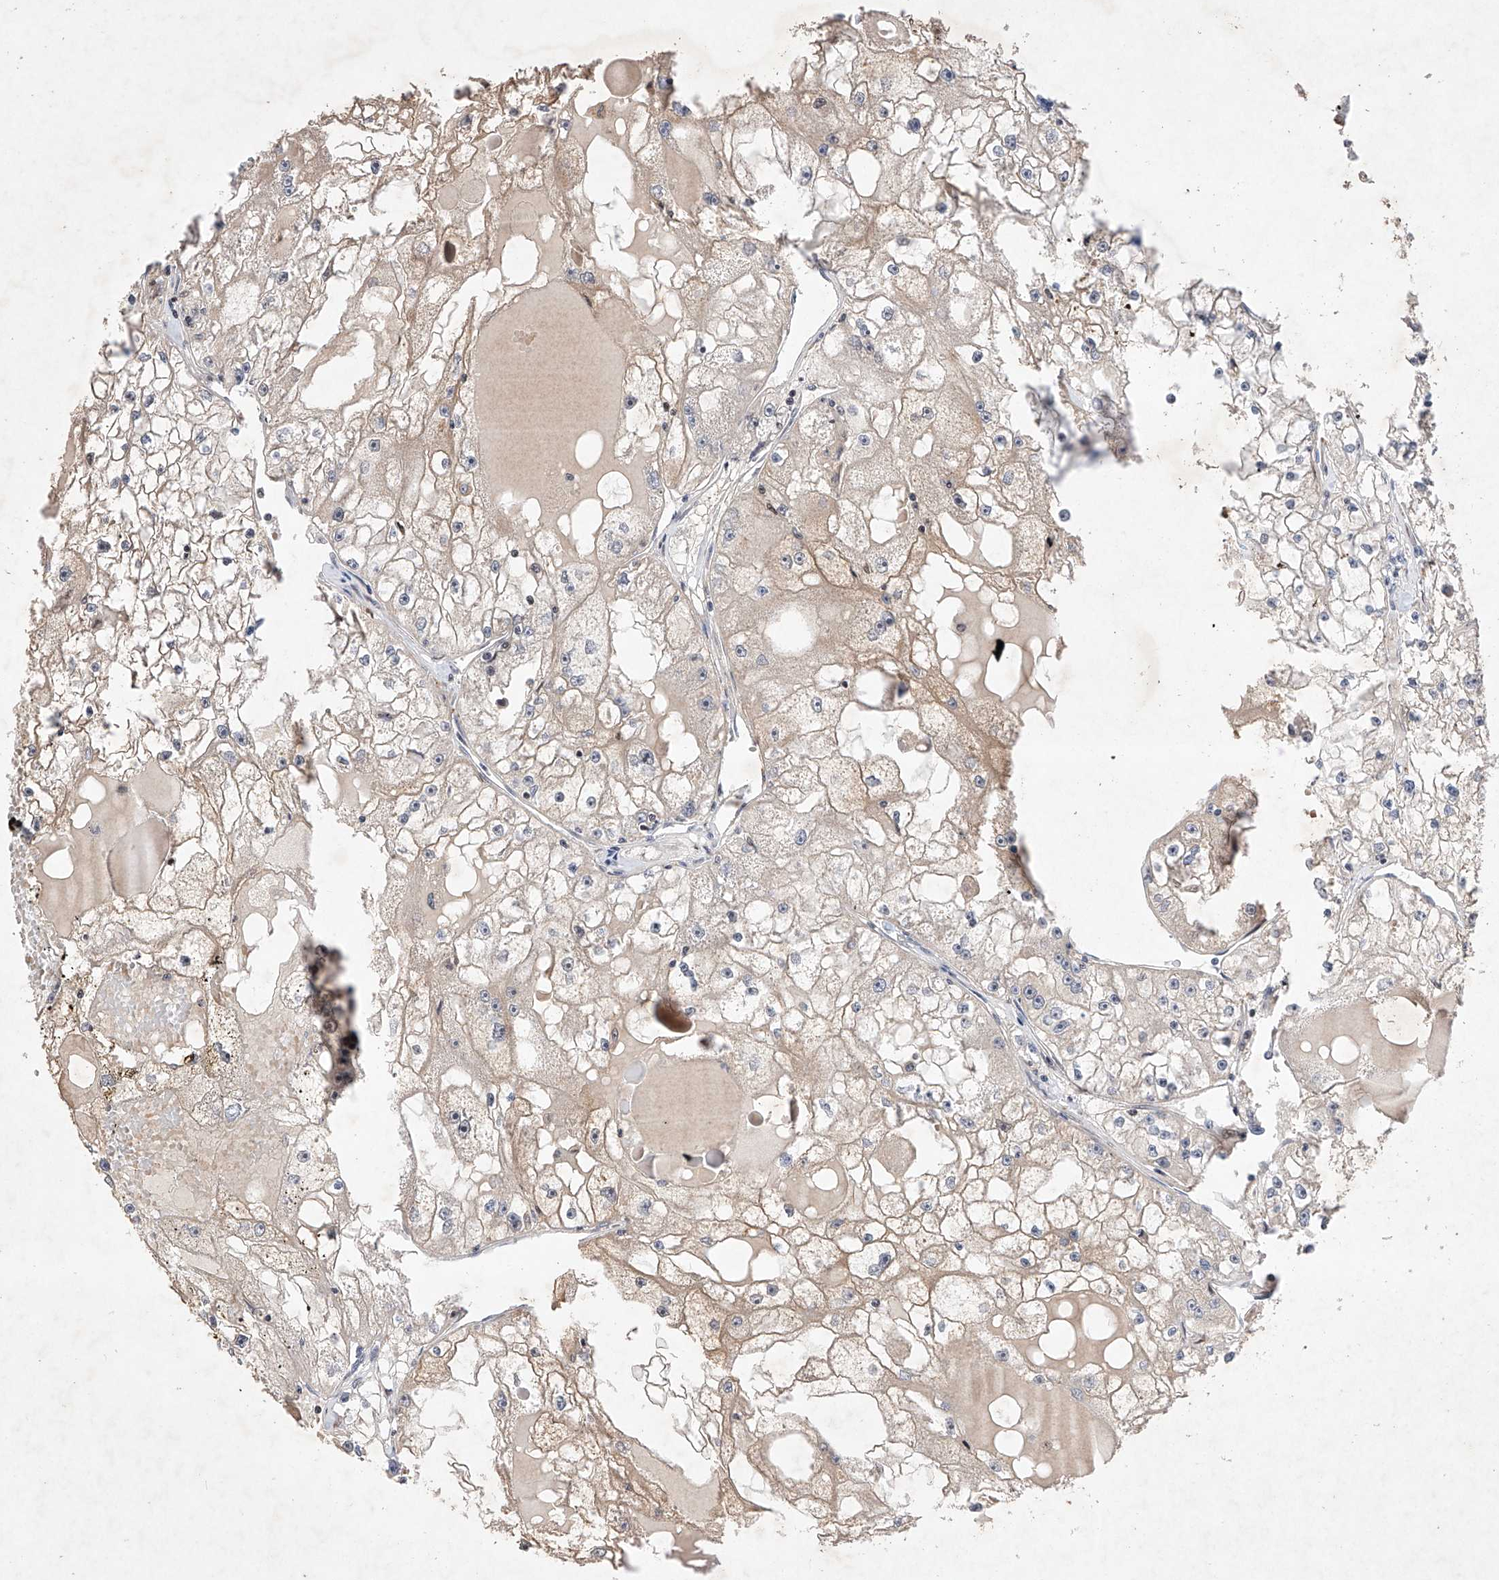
{"staining": {"intensity": "negative", "quantity": "none", "location": "none"}, "tissue": "renal cancer", "cell_type": "Tumor cells", "image_type": "cancer", "snomed": [{"axis": "morphology", "description": "Adenocarcinoma, NOS"}, {"axis": "topography", "description": "Kidney"}], "caption": "Renal cancer (adenocarcinoma) was stained to show a protein in brown. There is no significant expression in tumor cells.", "gene": "AFG1L", "patient": {"sex": "male", "age": 56}}